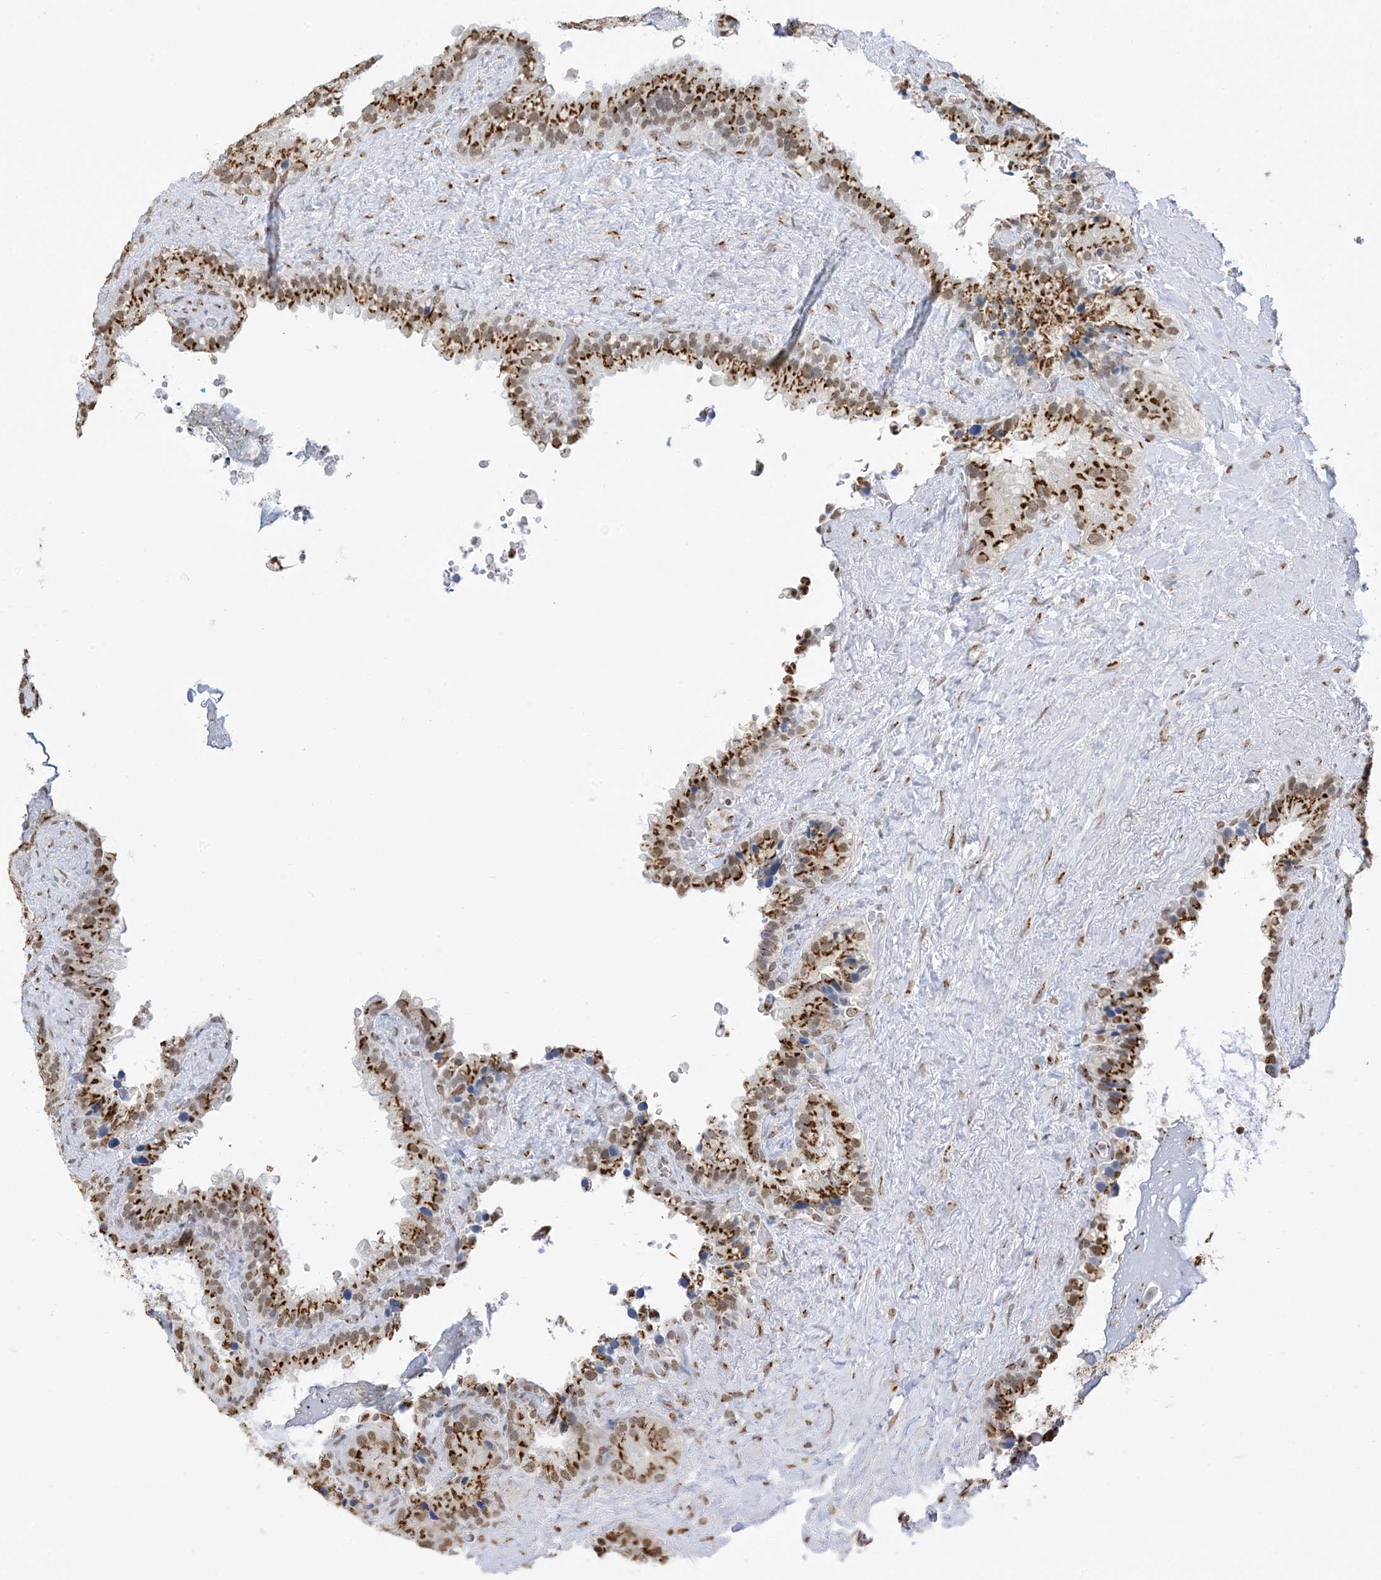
{"staining": {"intensity": "moderate", "quantity": ">75%", "location": "cytoplasmic/membranous,nuclear"}, "tissue": "seminal vesicle", "cell_type": "Glandular cells", "image_type": "normal", "snomed": [{"axis": "morphology", "description": "Normal tissue, NOS"}, {"axis": "topography", "description": "Prostate"}, {"axis": "topography", "description": "Seminal veicle"}], "caption": "Glandular cells show moderate cytoplasmic/membranous,nuclear positivity in about >75% of cells in benign seminal vesicle. Nuclei are stained in blue.", "gene": "GPR107", "patient": {"sex": "male", "age": 68}}